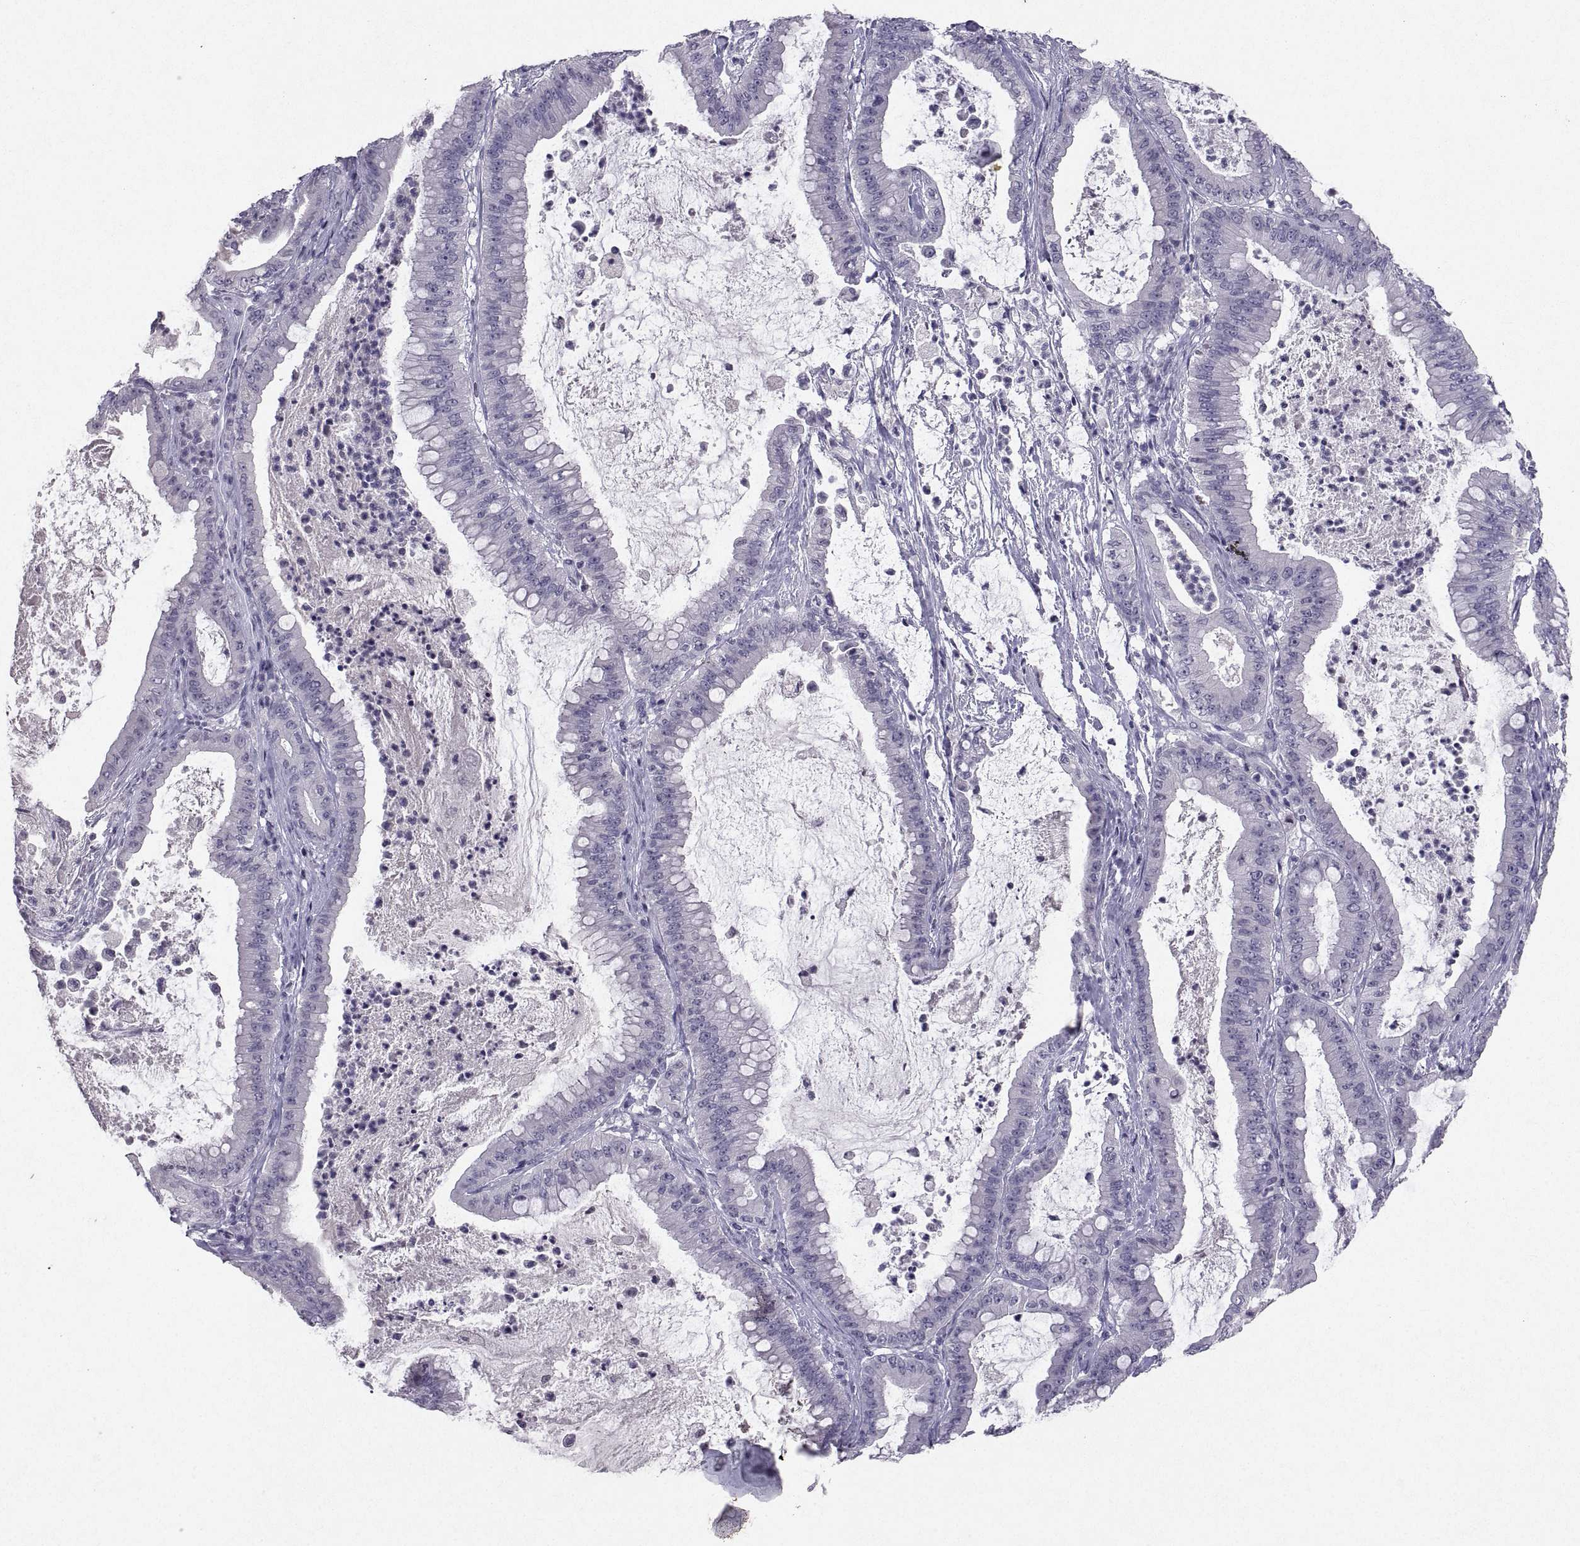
{"staining": {"intensity": "negative", "quantity": "none", "location": "none"}, "tissue": "pancreatic cancer", "cell_type": "Tumor cells", "image_type": "cancer", "snomed": [{"axis": "morphology", "description": "Adenocarcinoma, NOS"}, {"axis": "topography", "description": "Pancreas"}], "caption": "Human adenocarcinoma (pancreatic) stained for a protein using immunohistochemistry exhibits no positivity in tumor cells.", "gene": "SOX21", "patient": {"sex": "male", "age": 71}}